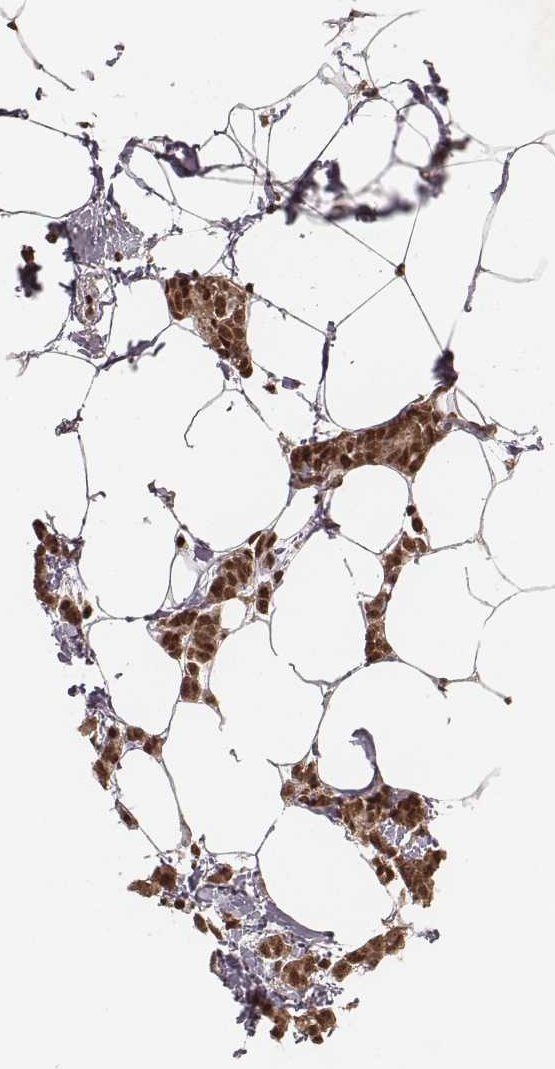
{"staining": {"intensity": "strong", "quantity": ">75%", "location": "cytoplasmic/membranous,nuclear"}, "tissue": "breast cancer", "cell_type": "Tumor cells", "image_type": "cancer", "snomed": [{"axis": "morphology", "description": "Duct carcinoma"}, {"axis": "topography", "description": "Breast"}], "caption": "Immunohistochemistry micrograph of neoplastic tissue: human breast invasive ductal carcinoma stained using IHC displays high levels of strong protein expression localized specifically in the cytoplasmic/membranous and nuclear of tumor cells, appearing as a cytoplasmic/membranous and nuclear brown color.", "gene": "NFX1", "patient": {"sex": "female", "age": 40}}